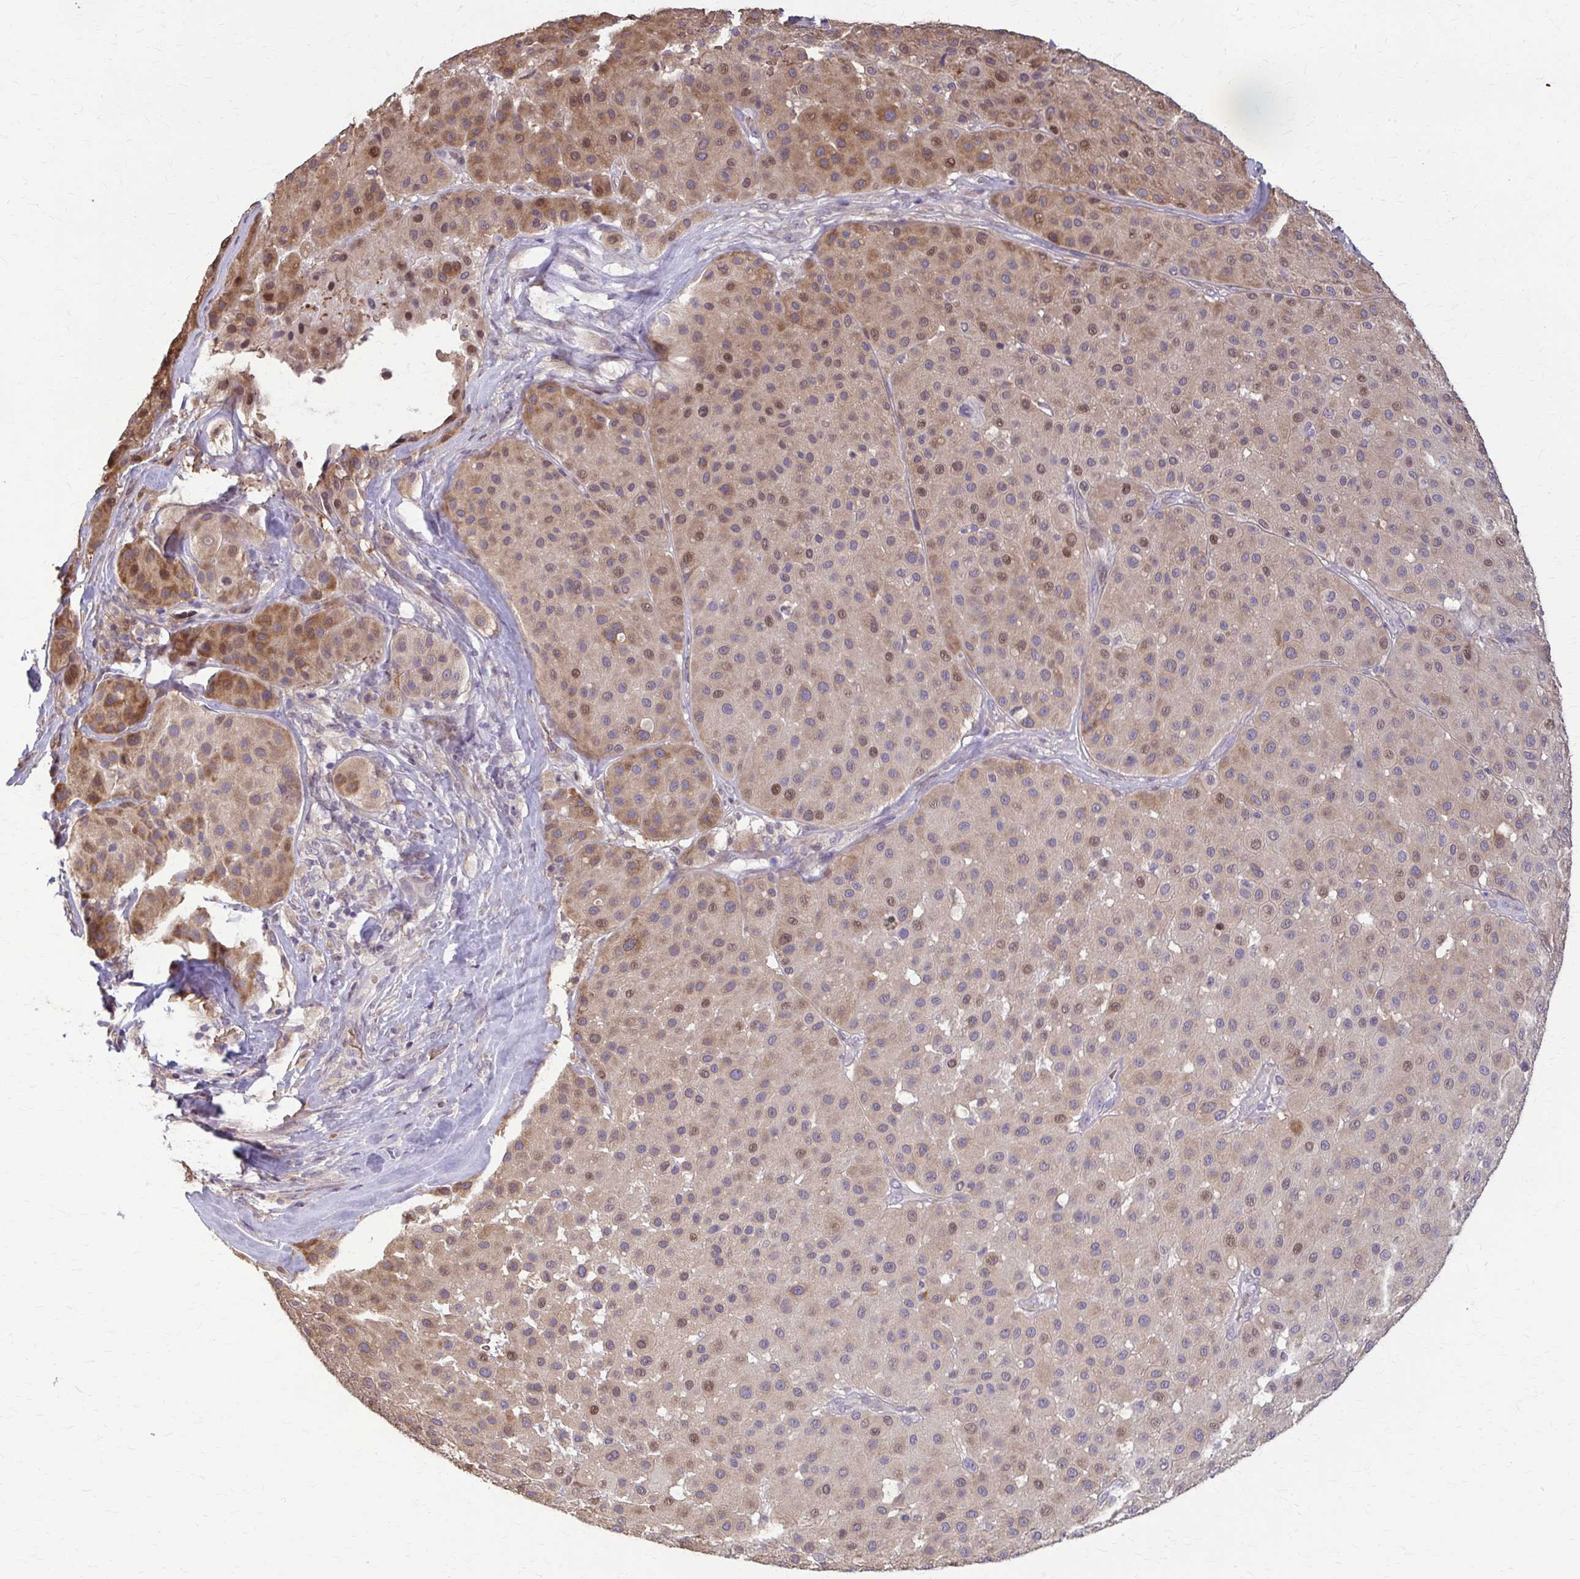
{"staining": {"intensity": "moderate", "quantity": "<25%", "location": "cytoplasmic/membranous,nuclear"}, "tissue": "melanoma", "cell_type": "Tumor cells", "image_type": "cancer", "snomed": [{"axis": "morphology", "description": "Malignant melanoma, Metastatic site"}, {"axis": "topography", "description": "Smooth muscle"}], "caption": "Immunohistochemistry (IHC) micrograph of melanoma stained for a protein (brown), which reveals low levels of moderate cytoplasmic/membranous and nuclear expression in about <25% of tumor cells.", "gene": "ZNF34", "patient": {"sex": "male", "age": 41}}